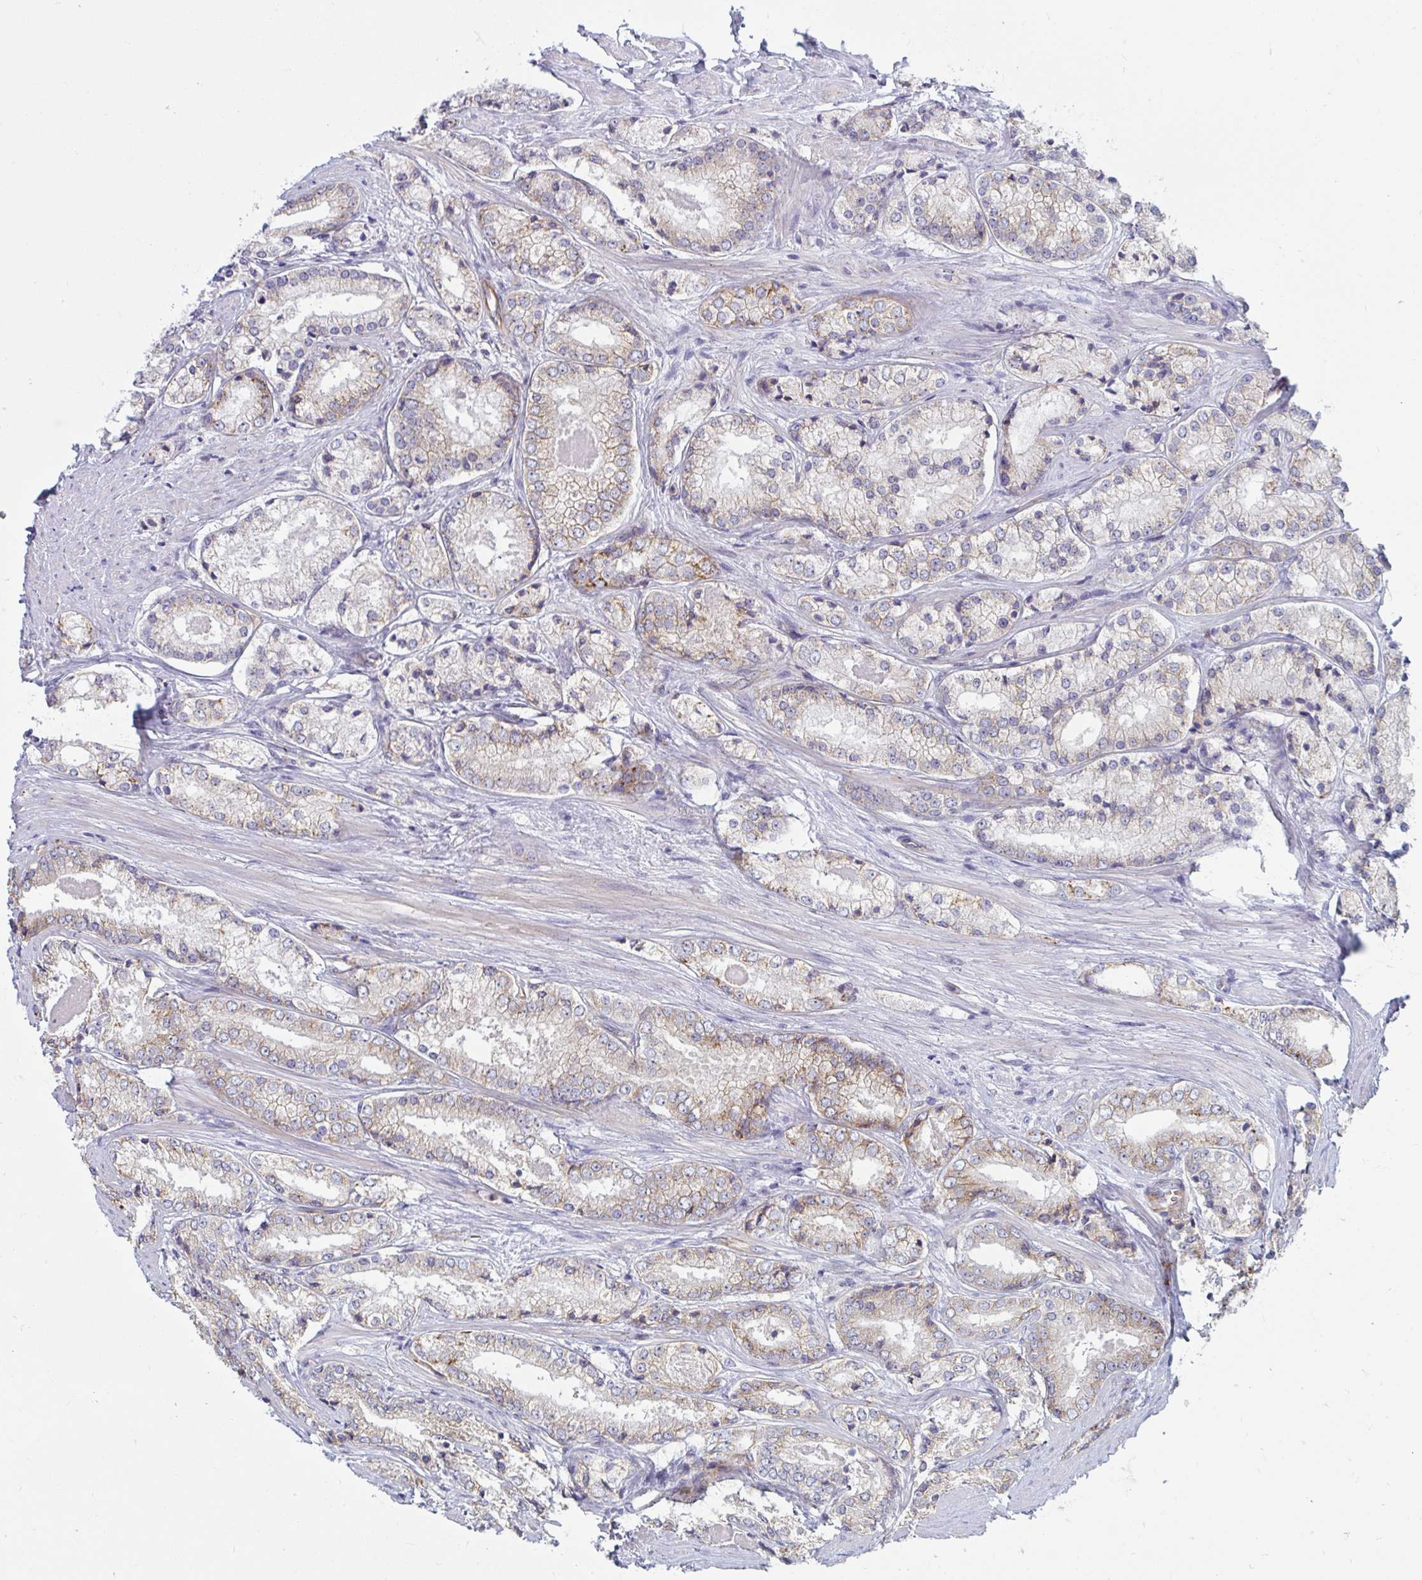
{"staining": {"intensity": "weak", "quantity": "25%-75%", "location": "cytoplasmic/membranous"}, "tissue": "prostate cancer", "cell_type": "Tumor cells", "image_type": "cancer", "snomed": [{"axis": "morphology", "description": "Adenocarcinoma, NOS"}, {"axis": "morphology", "description": "Adenocarcinoma, Low grade"}, {"axis": "topography", "description": "Prostate"}], "caption": "Immunohistochemical staining of human prostate cancer (adenocarcinoma) reveals low levels of weak cytoplasmic/membranous protein positivity in about 25%-75% of tumor cells.", "gene": "SLC9A6", "patient": {"sex": "male", "age": 68}}